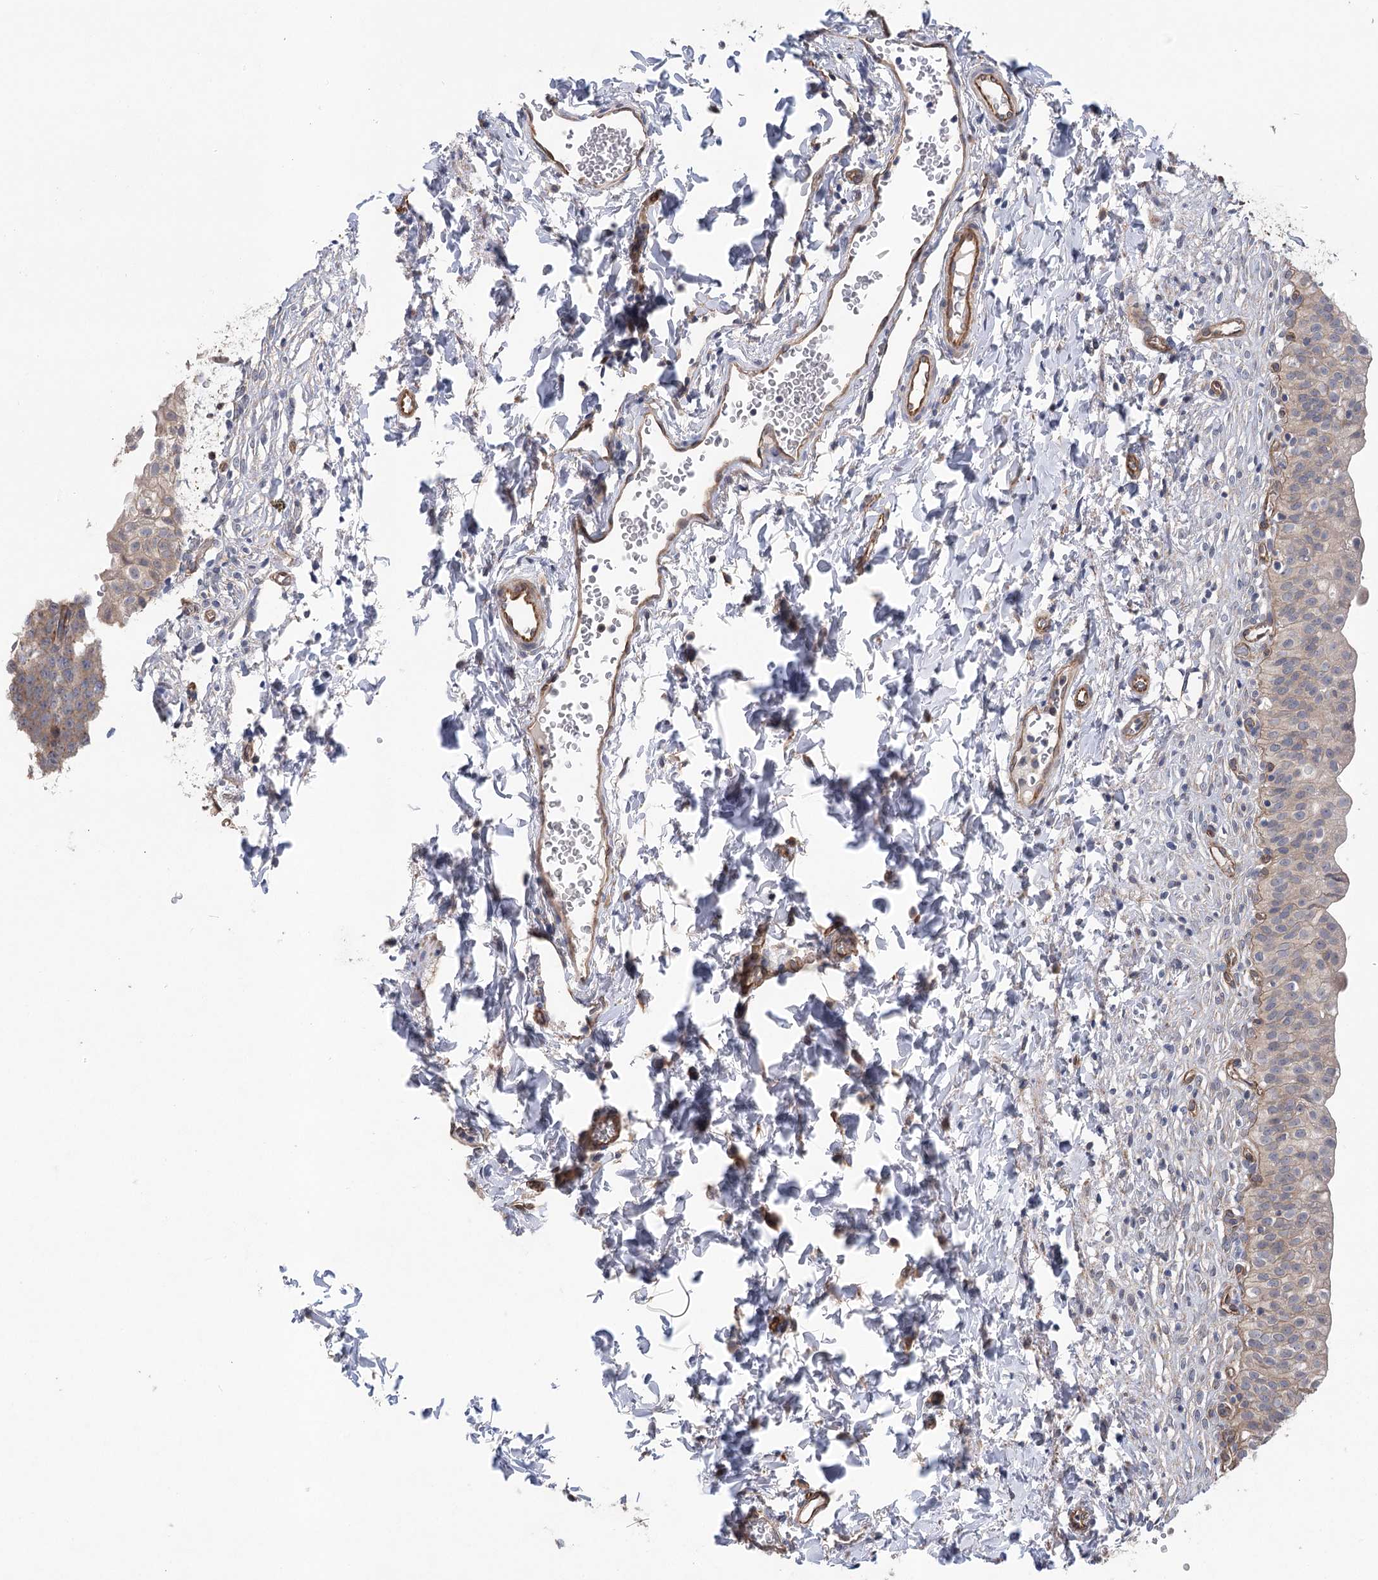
{"staining": {"intensity": "weak", "quantity": "25%-75%", "location": "cytoplasmic/membranous"}, "tissue": "urinary bladder", "cell_type": "Urothelial cells", "image_type": "normal", "snomed": [{"axis": "morphology", "description": "Normal tissue, NOS"}, {"axis": "topography", "description": "Urinary bladder"}], "caption": "The immunohistochemical stain labels weak cytoplasmic/membranous expression in urothelial cells of normal urinary bladder. (Brightfield microscopy of DAB IHC at high magnification).", "gene": "RWDD4", "patient": {"sex": "male", "age": 55}}